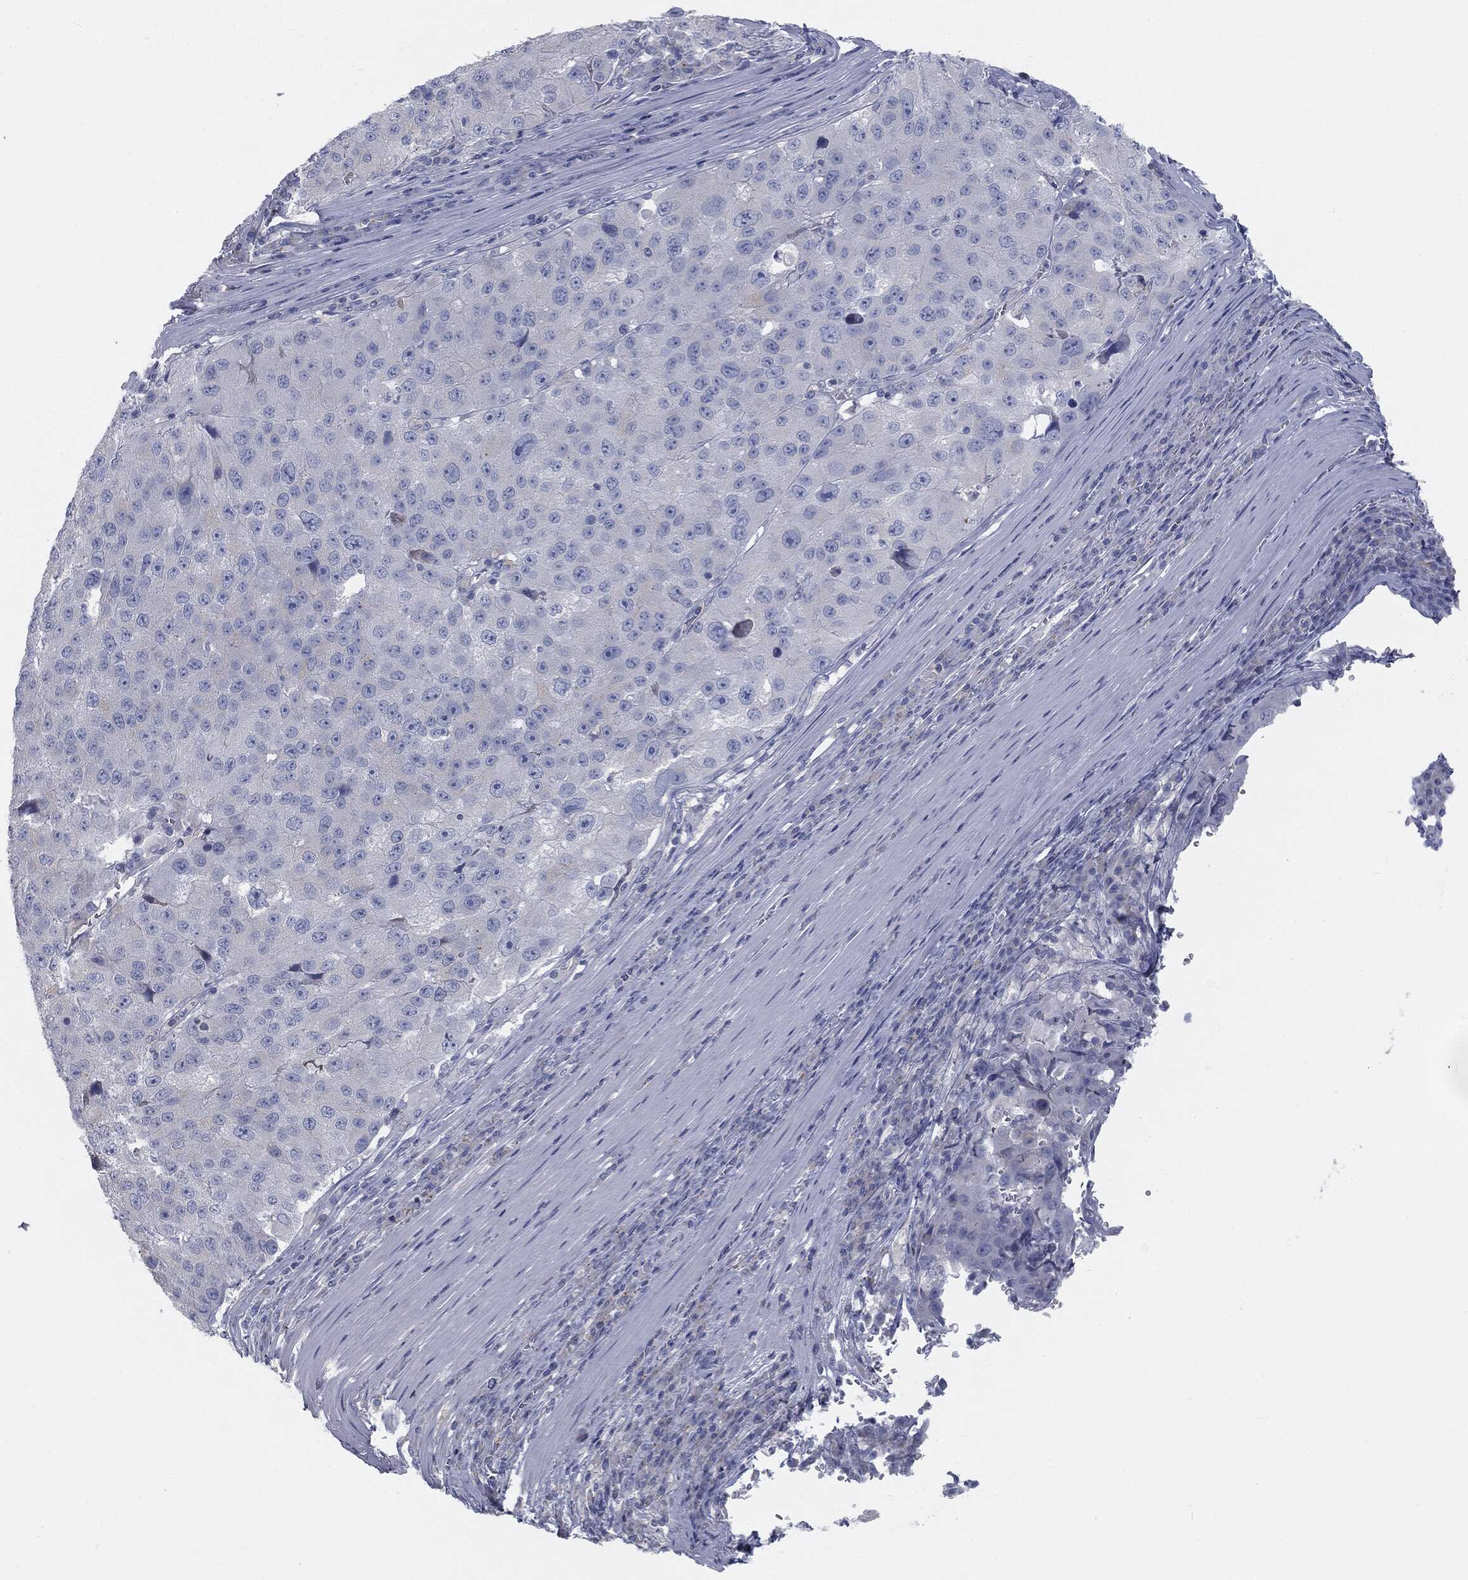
{"staining": {"intensity": "negative", "quantity": "none", "location": "none"}, "tissue": "stomach cancer", "cell_type": "Tumor cells", "image_type": "cancer", "snomed": [{"axis": "morphology", "description": "Adenocarcinoma, NOS"}, {"axis": "topography", "description": "Stomach"}], "caption": "Photomicrograph shows no significant protein positivity in tumor cells of stomach cancer (adenocarcinoma).", "gene": "CAV3", "patient": {"sex": "male", "age": 71}}